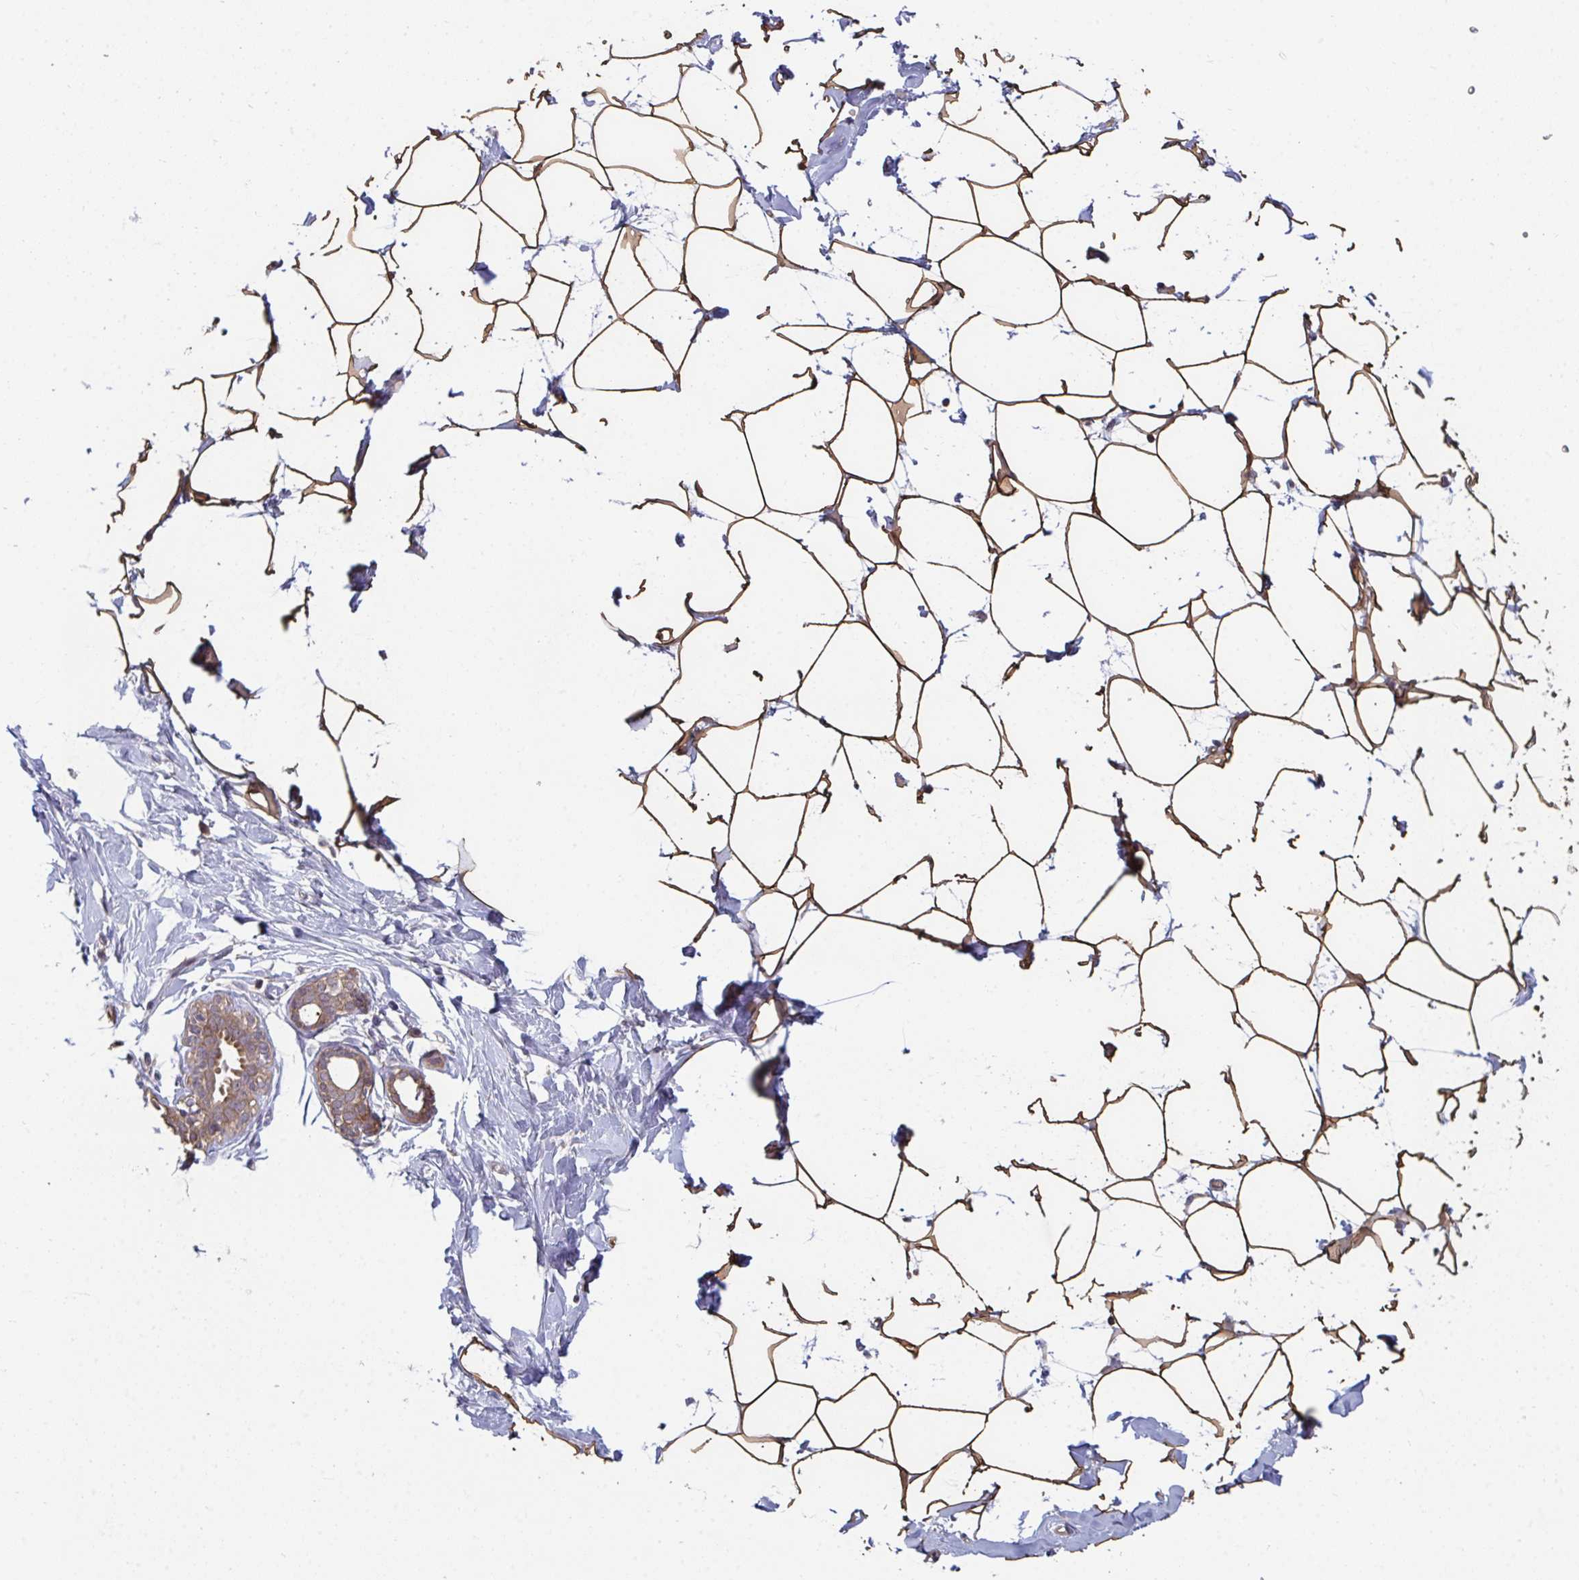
{"staining": {"intensity": "strong", "quantity": ">75%", "location": "cytoplasmic/membranous"}, "tissue": "breast", "cell_type": "Adipocytes", "image_type": "normal", "snomed": [{"axis": "morphology", "description": "Normal tissue, NOS"}, {"axis": "topography", "description": "Breast"}], "caption": "Immunohistochemical staining of unremarkable human breast demonstrates strong cytoplasmic/membranous protein positivity in approximately >75% of adipocytes.", "gene": "TTC9C", "patient": {"sex": "female", "age": 27}}